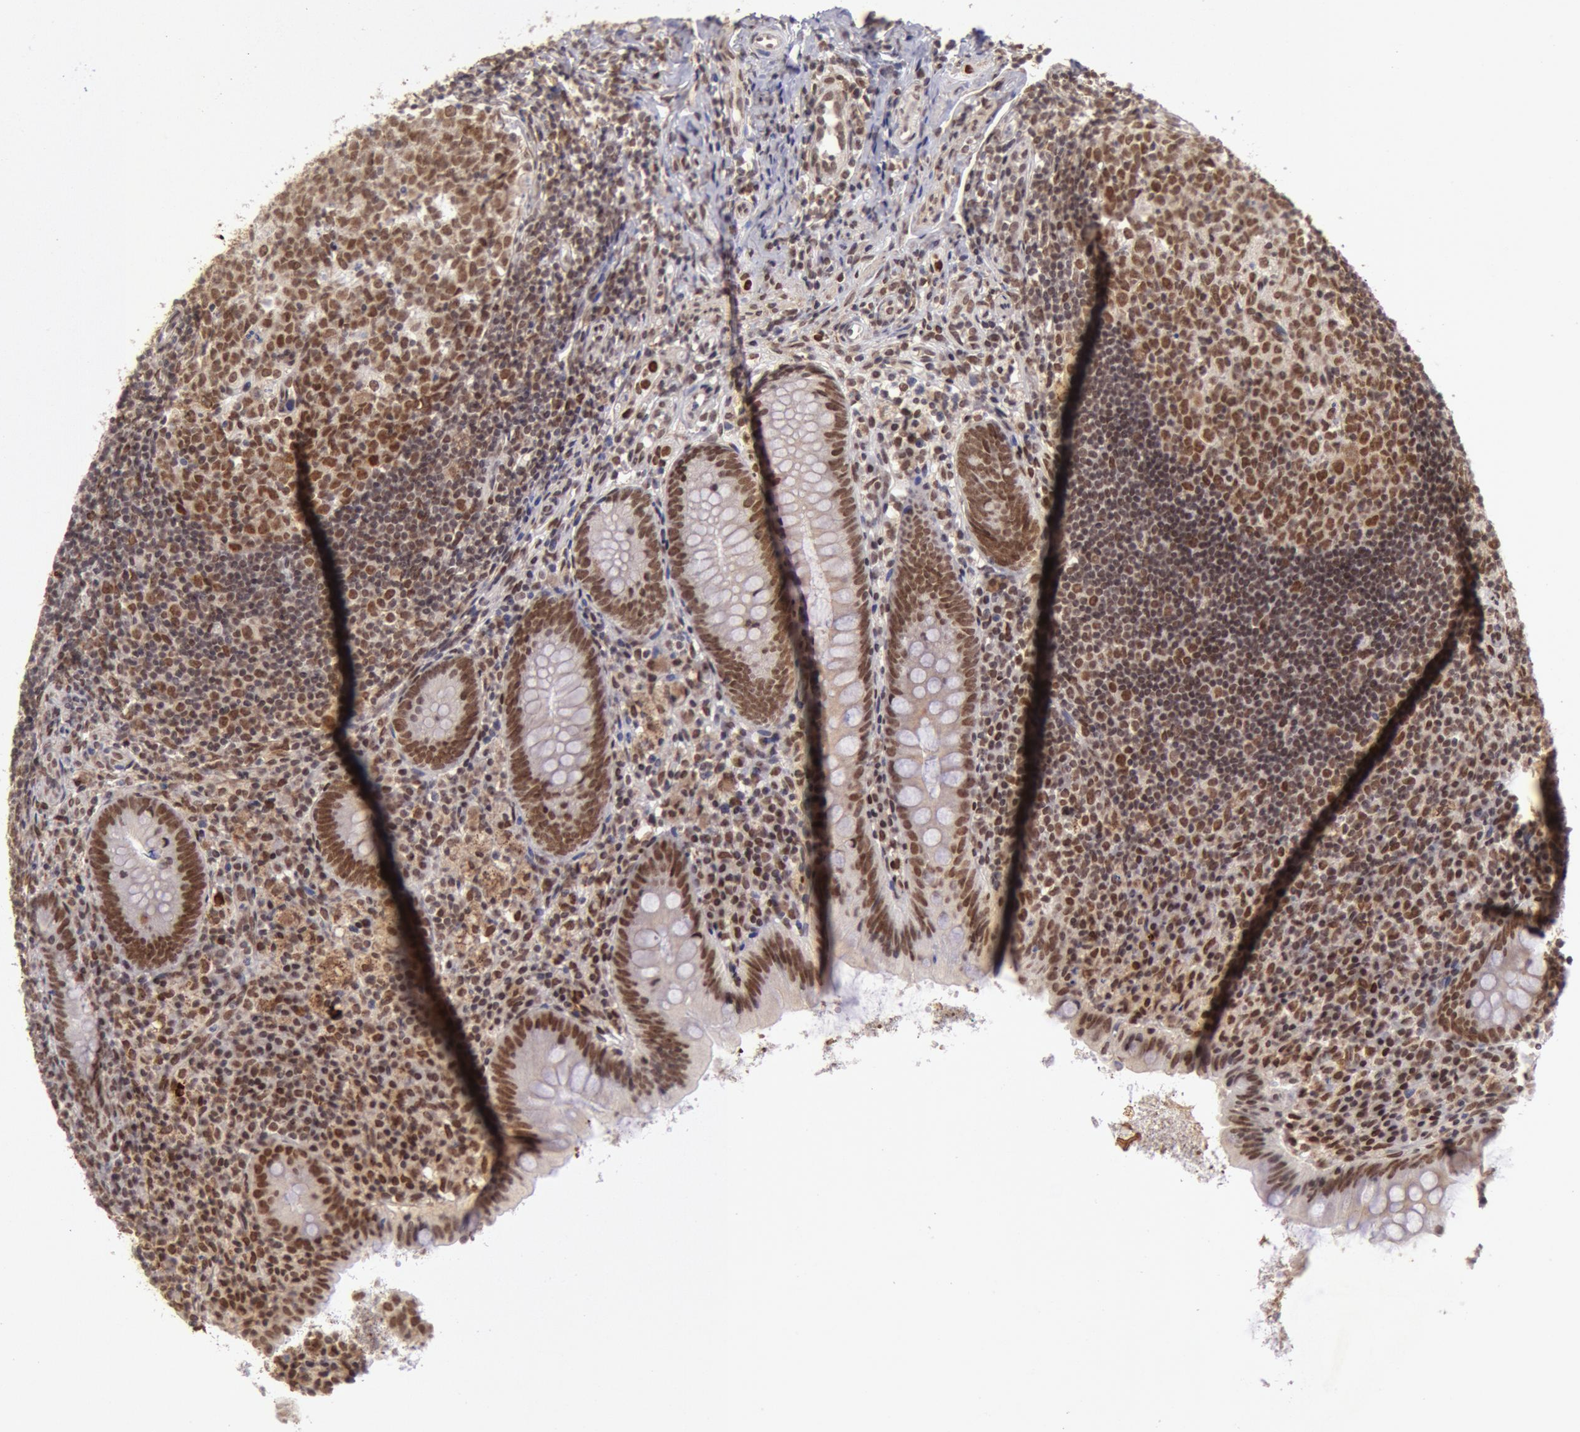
{"staining": {"intensity": "strong", "quantity": ">75%", "location": "nuclear"}, "tissue": "appendix", "cell_type": "Glandular cells", "image_type": "normal", "snomed": [{"axis": "morphology", "description": "Normal tissue, NOS"}, {"axis": "topography", "description": "Appendix"}], "caption": "A high-resolution micrograph shows immunohistochemistry staining of benign appendix, which exhibits strong nuclear expression in about >75% of glandular cells. Using DAB (3,3'-diaminobenzidine) (brown) and hematoxylin (blue) stains, captured at high magnification using brightfield microscopy.", "gene": "CDKN2B", "patient": {"sex": "female", "age": 9}}